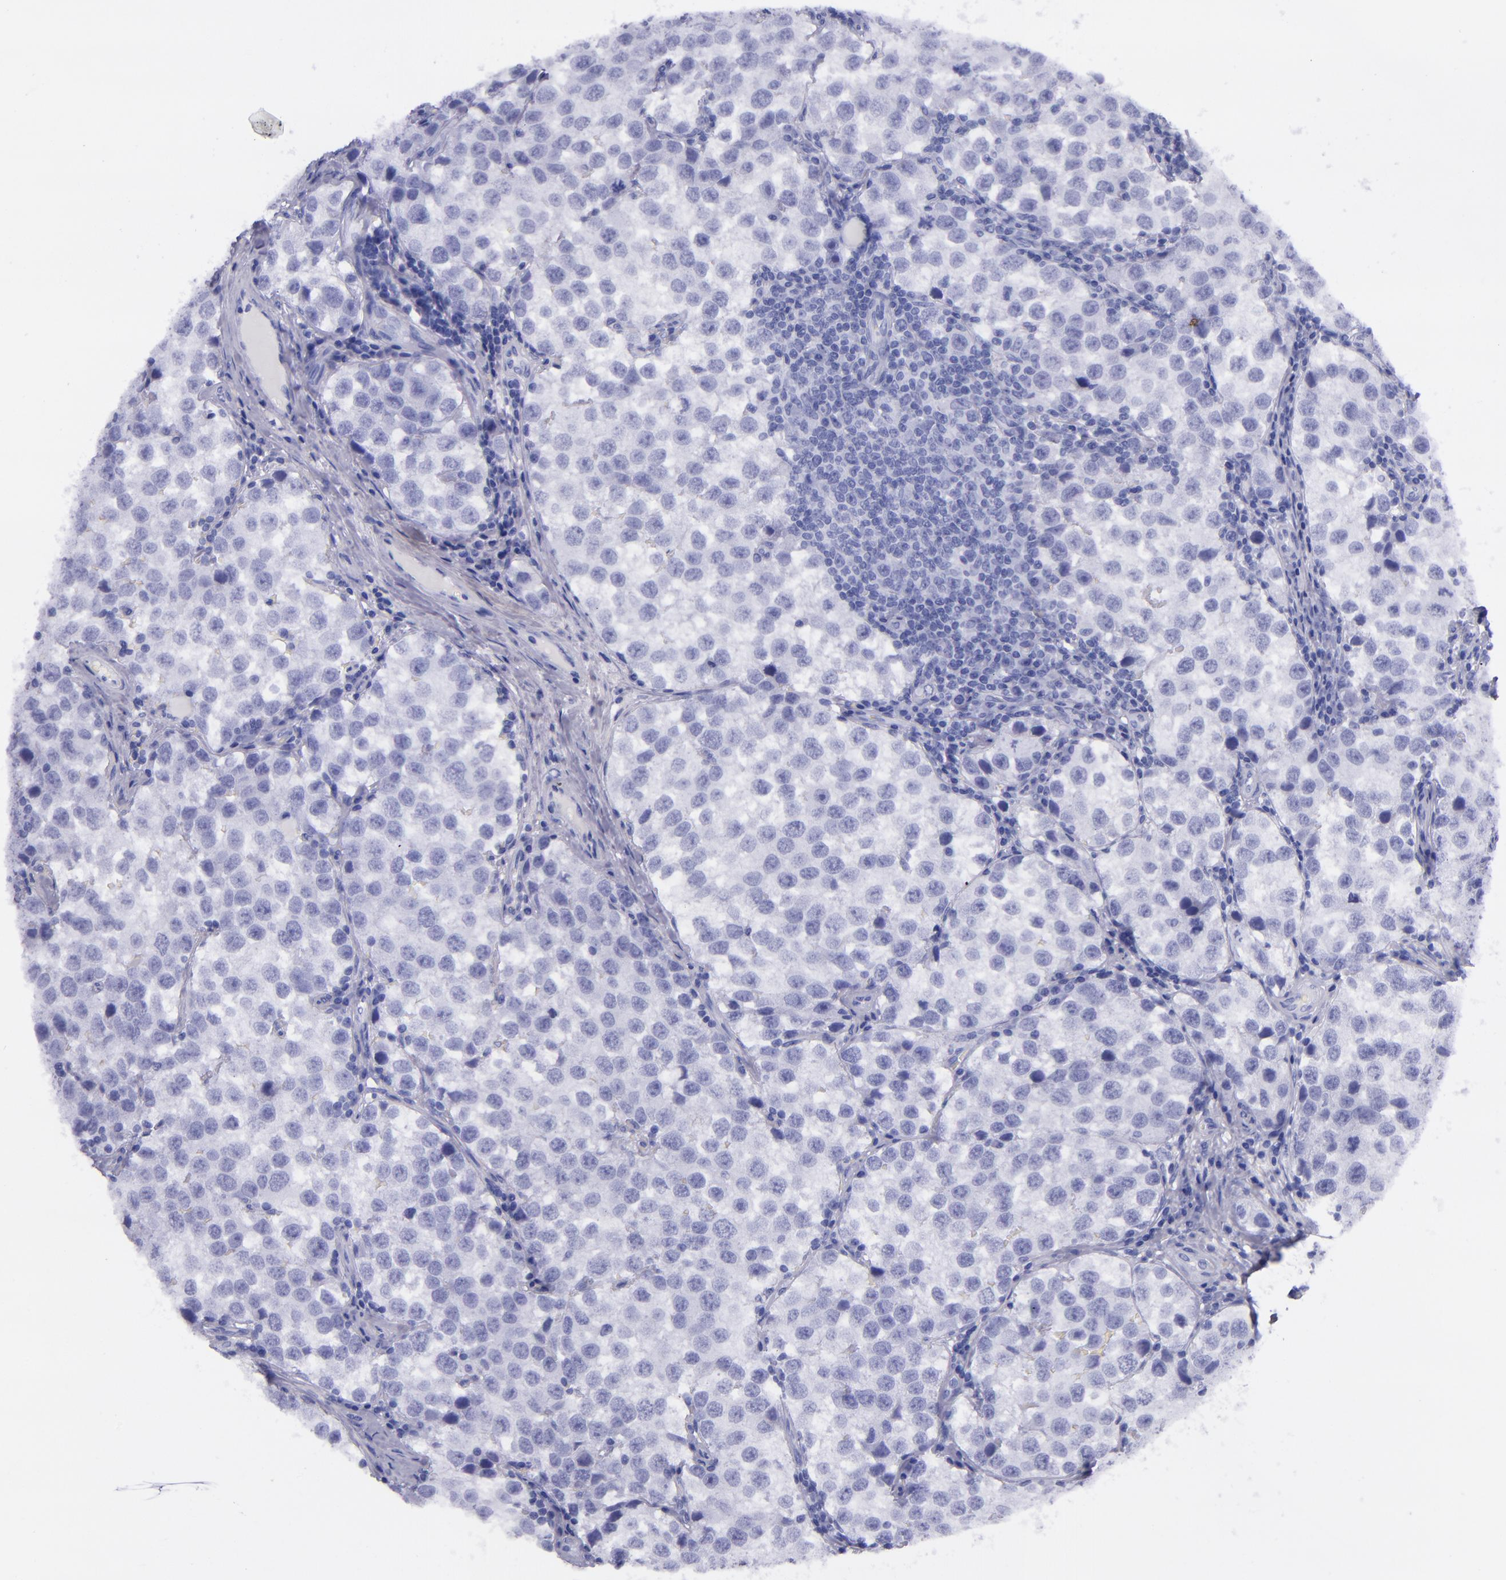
{"staining": {"intensity": "negative", "quantity": "none", "location": "none"}, "tissue": "testis cancer", "cell_type": "Tumor cells", "image_type": "cancer", "snomed": [{"axis": "morphology", "description": "Seminoma, NOS"}, {"axis": "topography", "description": "Testis"}], "caption": "Photomicrograph shows no protein positivity in tumor cells of testis cancer (seminoma) tissue. Nuclei are stained in blue.", "gene": "IVL", "patient": {"sex": "male", "age": 39}}